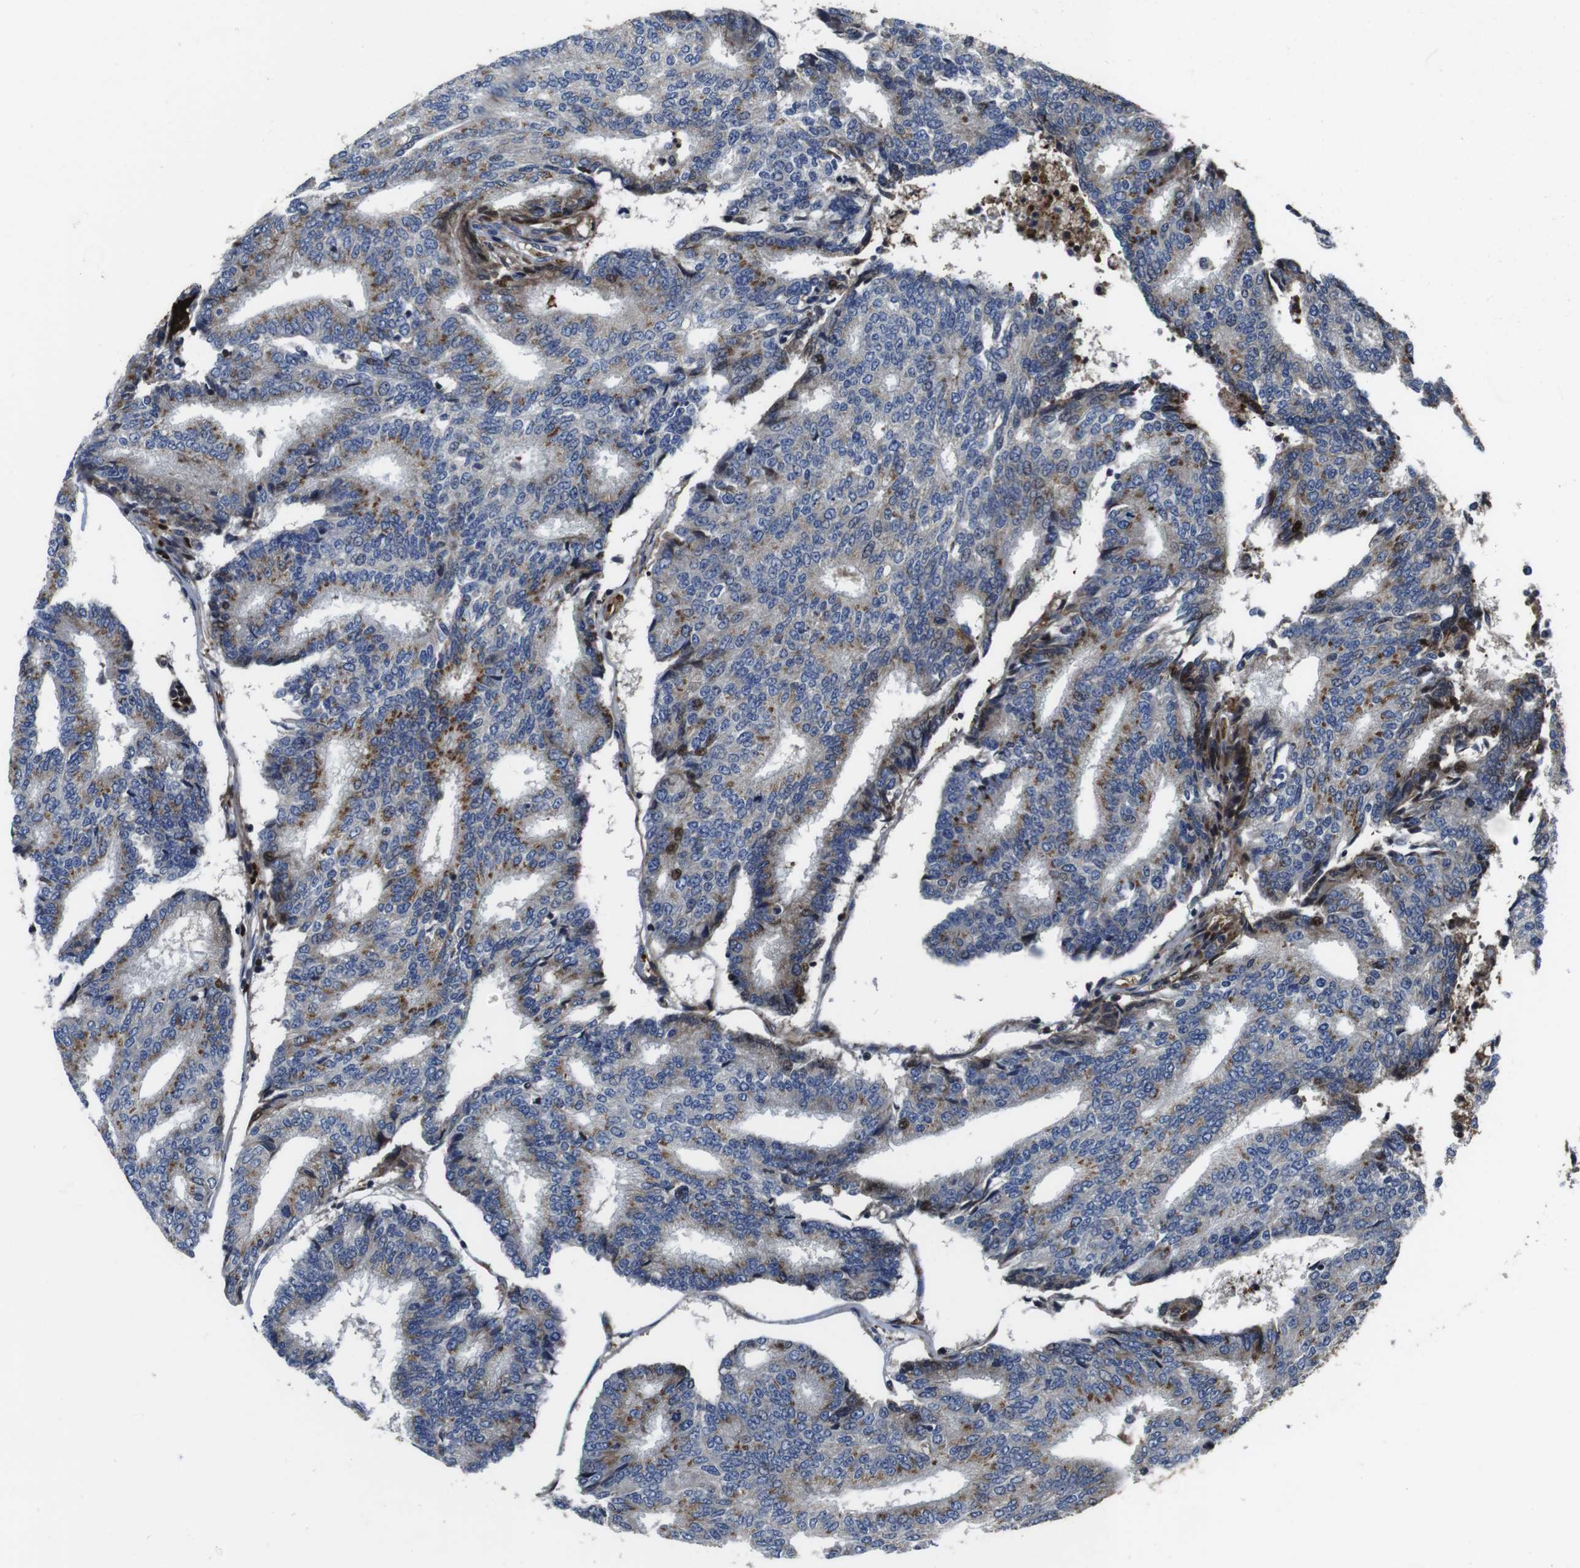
{"staining": {"intensity": "moderate", "quantity": "25%-75%", "location": "cytoplasmic/membranous"}, "tissue": "prostate cancer", "cell_type": "Tumor cells", "image_type": "cancer", "snomed": [{"axis": "morphology", "description": "Adenocarcinoma, High grade"}, {"axis": "topography", "description": "Prostate"}], "caption": "Immunohistochemistry image of neoplastic tissue: human prostate cancer stained using immunohistochemistry (IHC) reveals medium levels of moderate protein expression localized specifically in the cytoplasmic/membranous of tumor cells, appearing as a cytoplasmic/membranous brown color.", "gene": "SMYD3", "patient": {"sex": "male", "age": 55}}